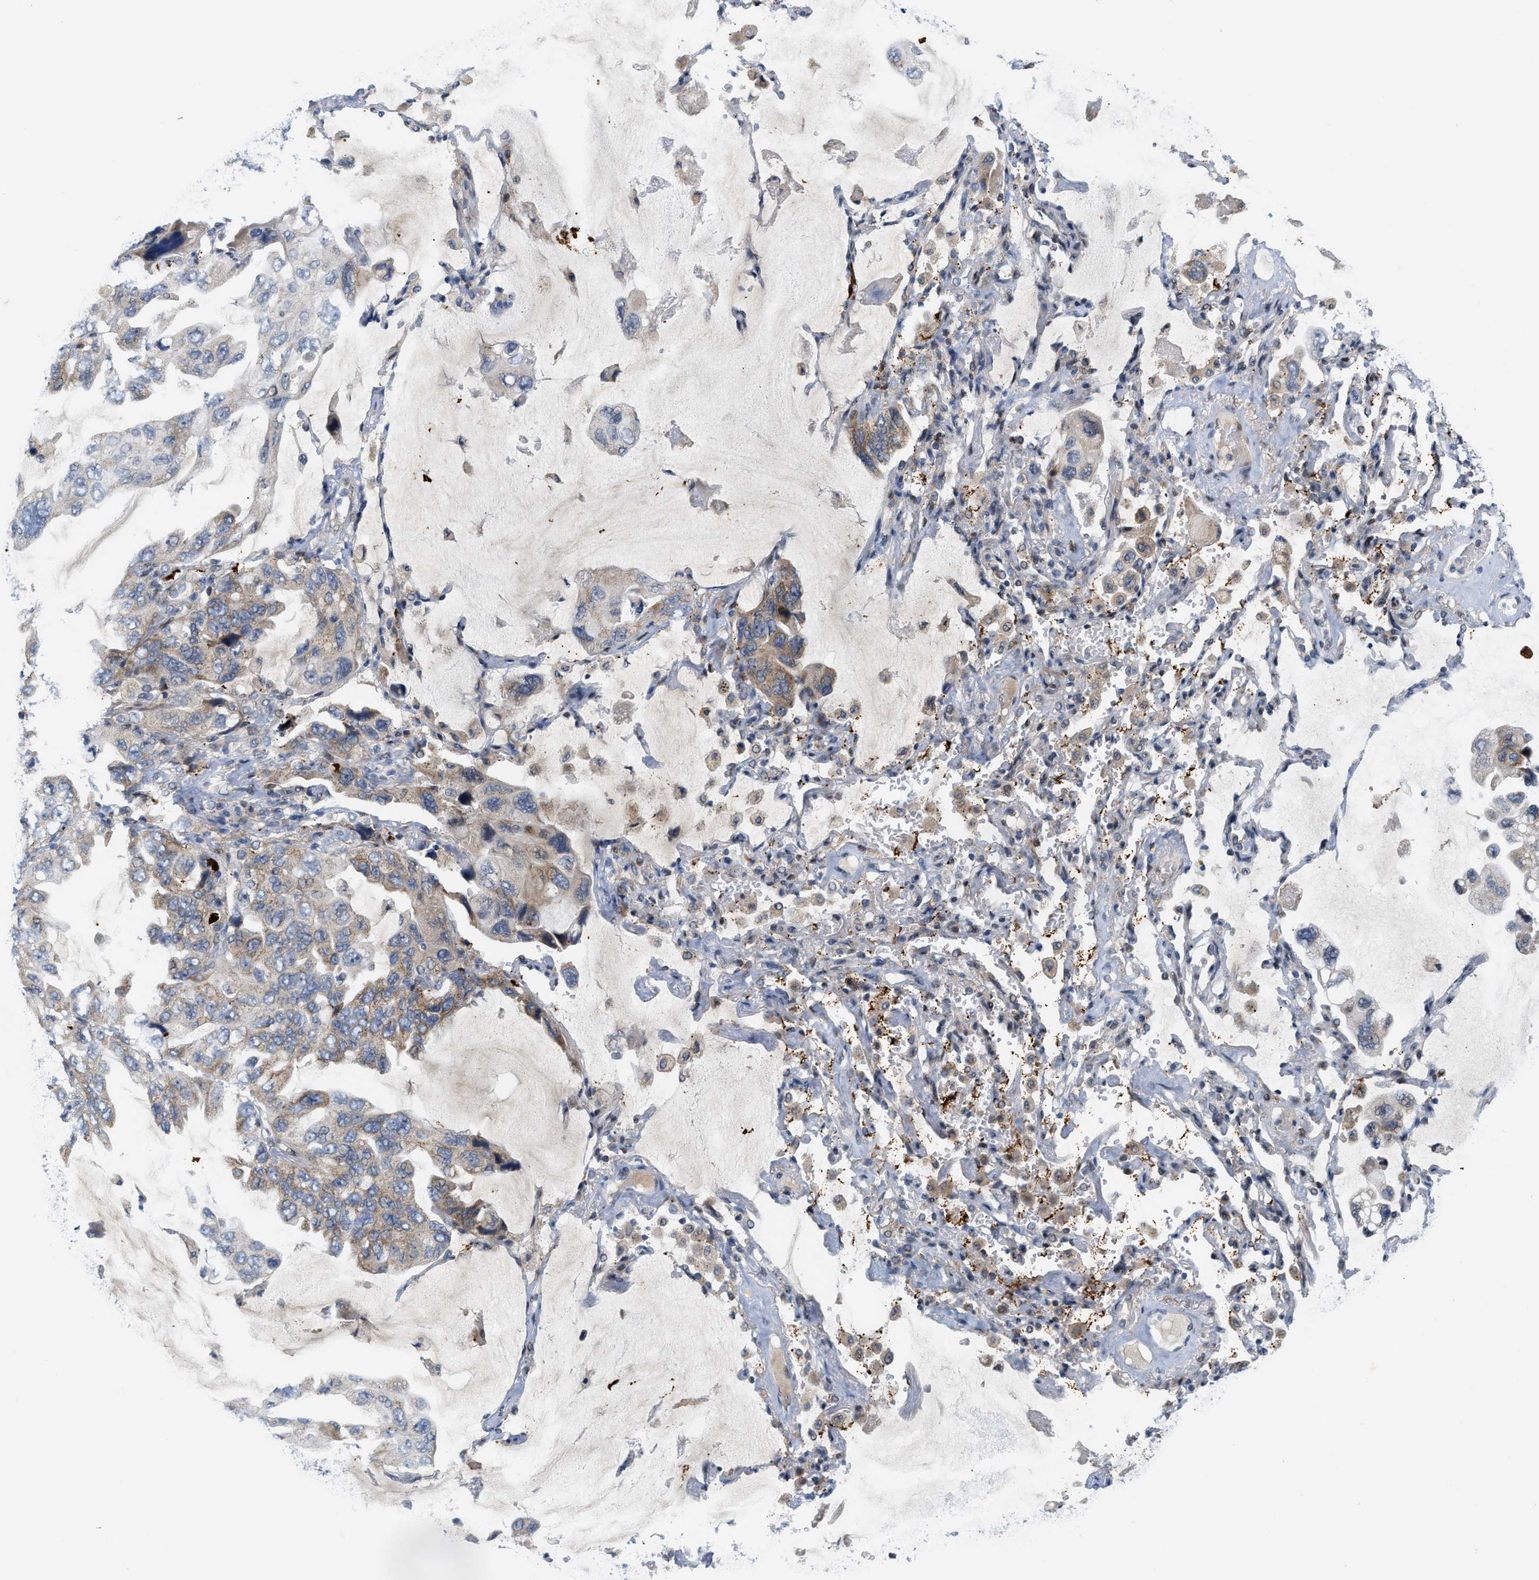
{"staining": {"intensity": "moderate", "quantity": "<25%", "location": "cytoplasmic/membranous"}, "tissue": "lung cancer", "cell_type": "Tumor cells", "image_type": "cancer", "snomed": [{"axis": "morphology", "description": "Squamous cell carcinoma, NOS"}, {"axis": "topography", "description": "Lung"}], "caption": "Moderate cytoplasmic/membranous expression for a protein is present in about <25% of tumor cells of lung squamous cell carcinoma using immunohistochemistry.", "gene": "TCF4", "patient": {"sex": "female", "age": 73}}